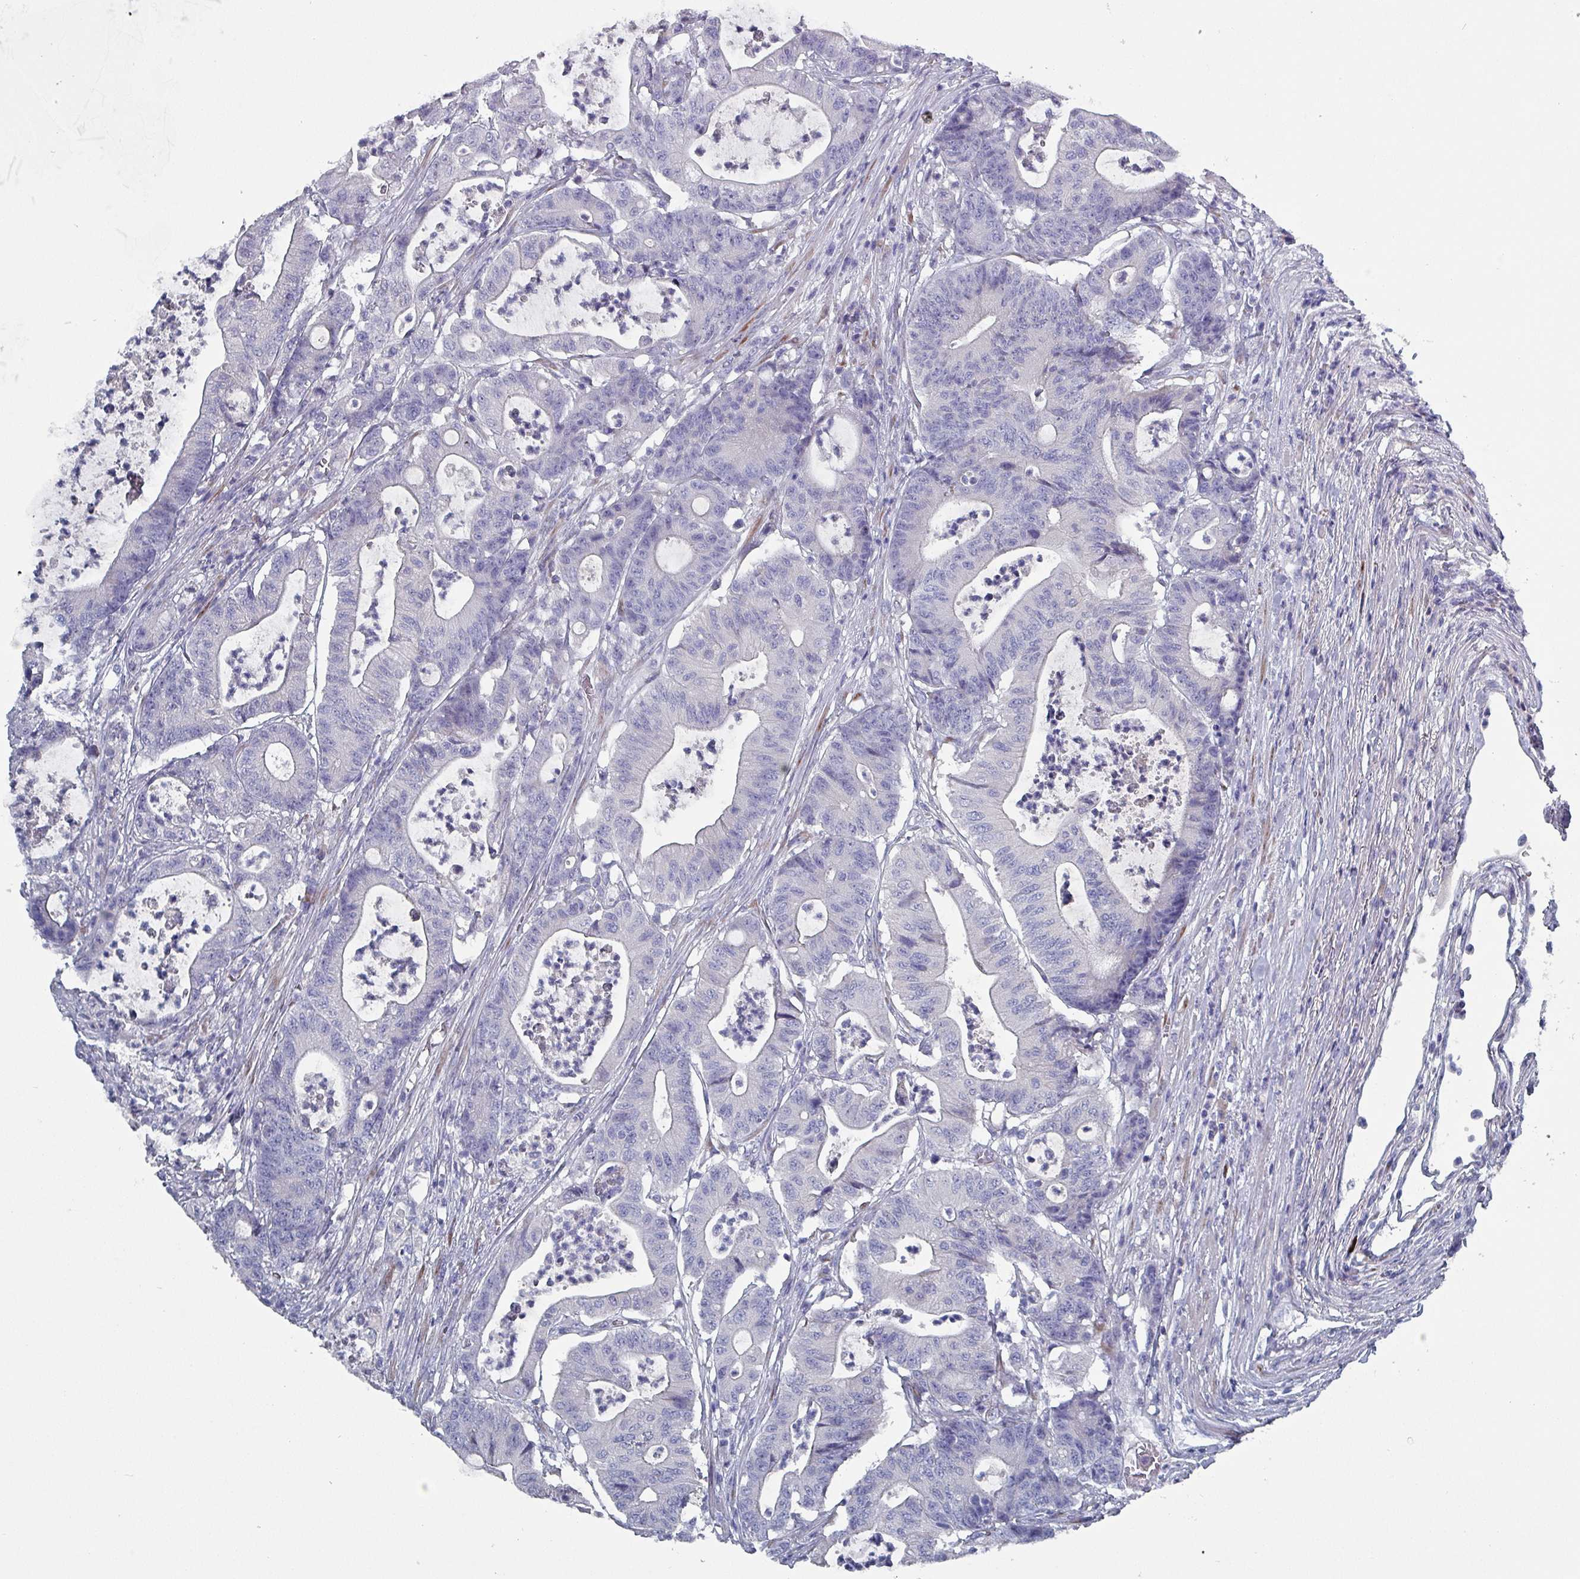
{"staining": {"intensity": "negative", "quantity": "none", "location": "none"}, "tissue": "colorectal cancer", "cell_type": "Tumor cells", "image_type": "cancer", "snomed": [{"axis": "morphology", "description": "Adenocarcinoma, NOS"}, {"axis": "topography", "description": "Colon"}], "caption": "IHC of human colorectal cancer (adenocarcinoma) demonstrates no staining in tumor cells.", "gene": "DRD5", "patient": {"sex": "female", "age": 84}}